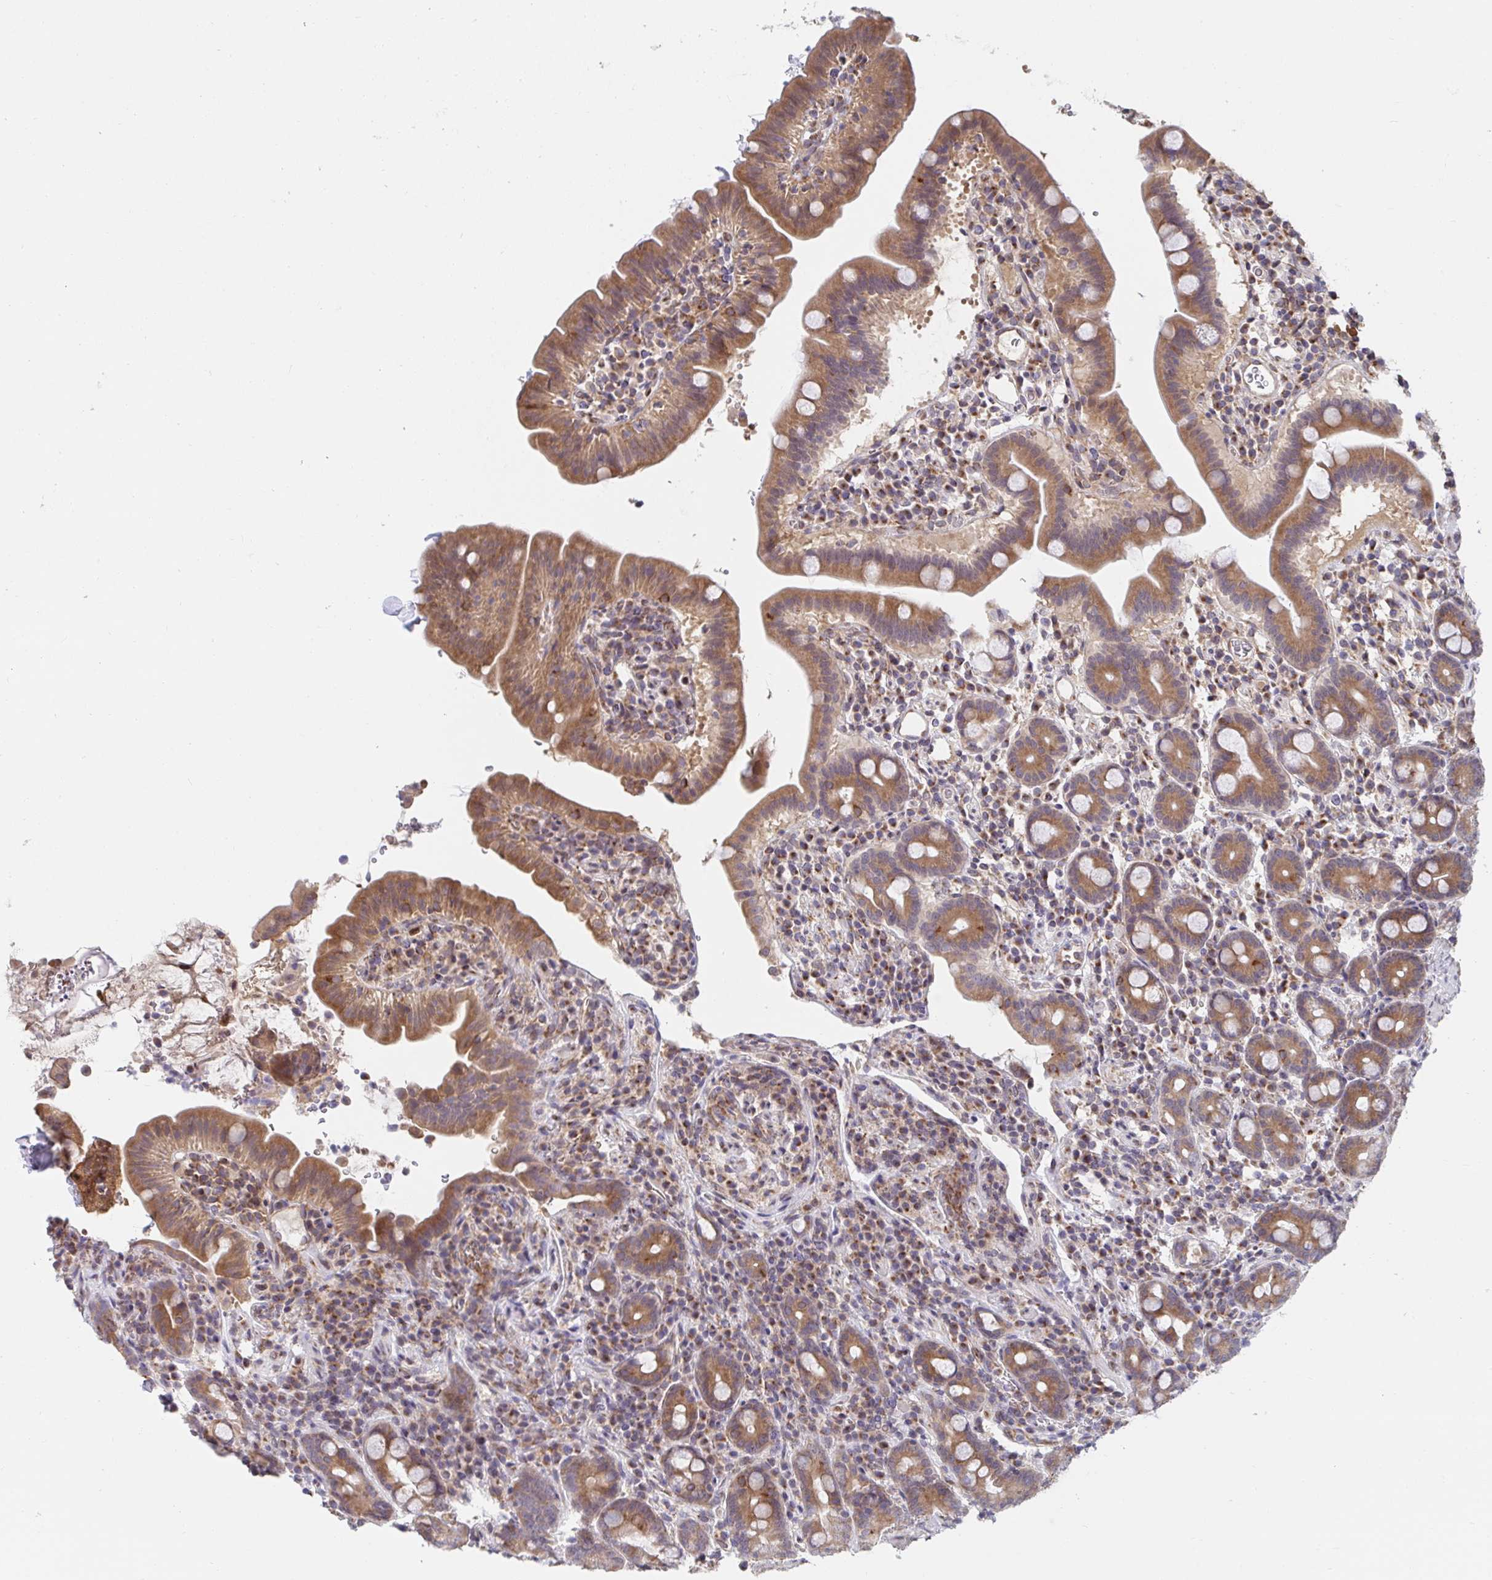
{"staining": {"intensity": "moderate", "quantity": ">75%", "location": "cytoplasmic/membranous"}, "tissue": "small intestine", "cell_type": "Glandular cells", "image_type": "normal", "snomed": [{"axis": "morphology", "description": "Normal tissue, NOS"}, {"axis": "topography", "description": "Small intestine"}], "caption": "Small intestine stained with a protein marker shows moderate staining in glandular cells.", "gene": "ATP5MJ", "patient": {"sex": "male", "age": 26}}